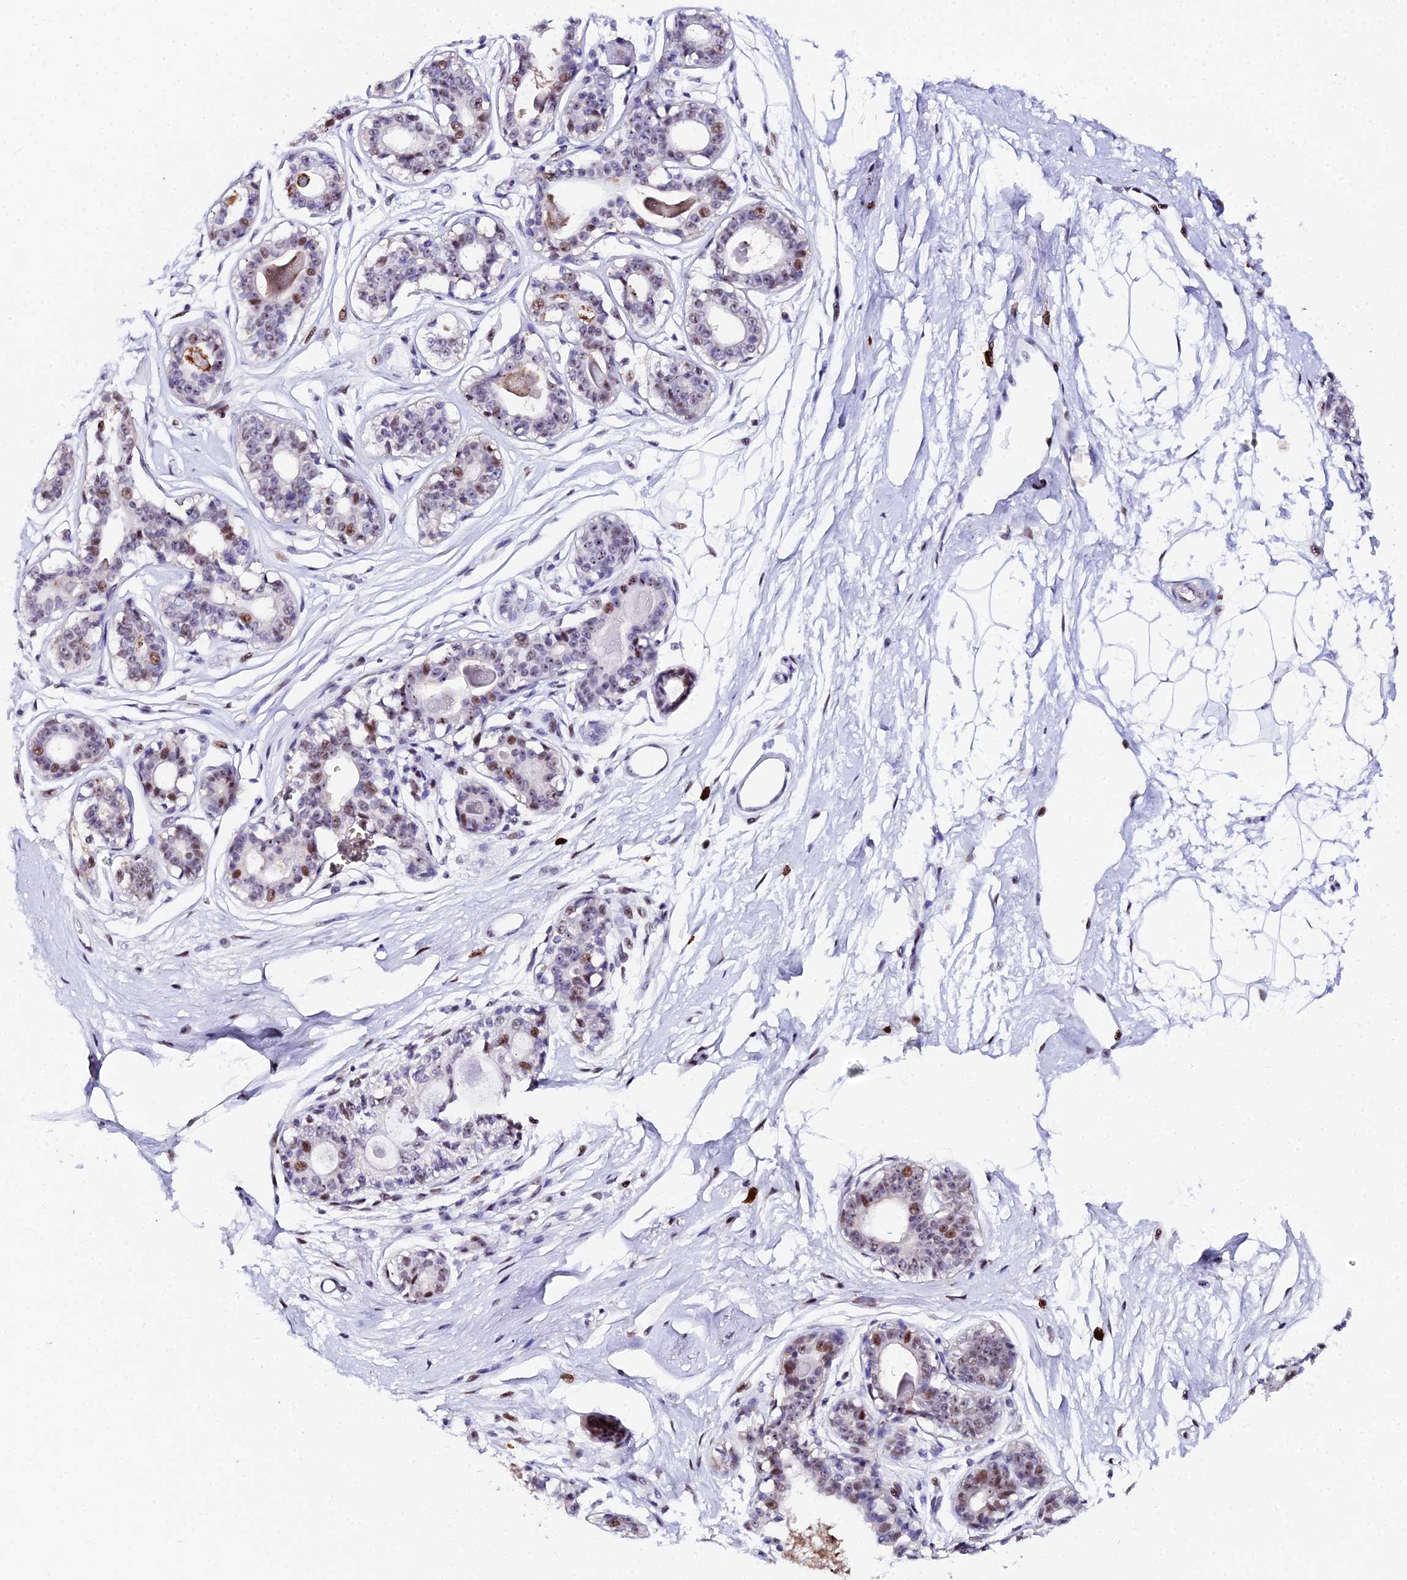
{"staining": {"intensity": "moderate", "quantity": "25%-75%", "location": "nuclear"}, "tissue": "breast", "cell_type": "Adipocytes", "image_type": "normal", "snomed": [{"axis": "morphology", "description": "Normal tissue, NOS"}, {"axis": "topography", "description": "Breast"}], "caption": "Immunohistochemistry image of benign human breast stained for a protein (brown), which demonstrates medium levels of moderate nuclear expression in about 25%-75% of adipocytes.", "gene": "TIFA", "patient": {"sex": "female", "age": 45}}